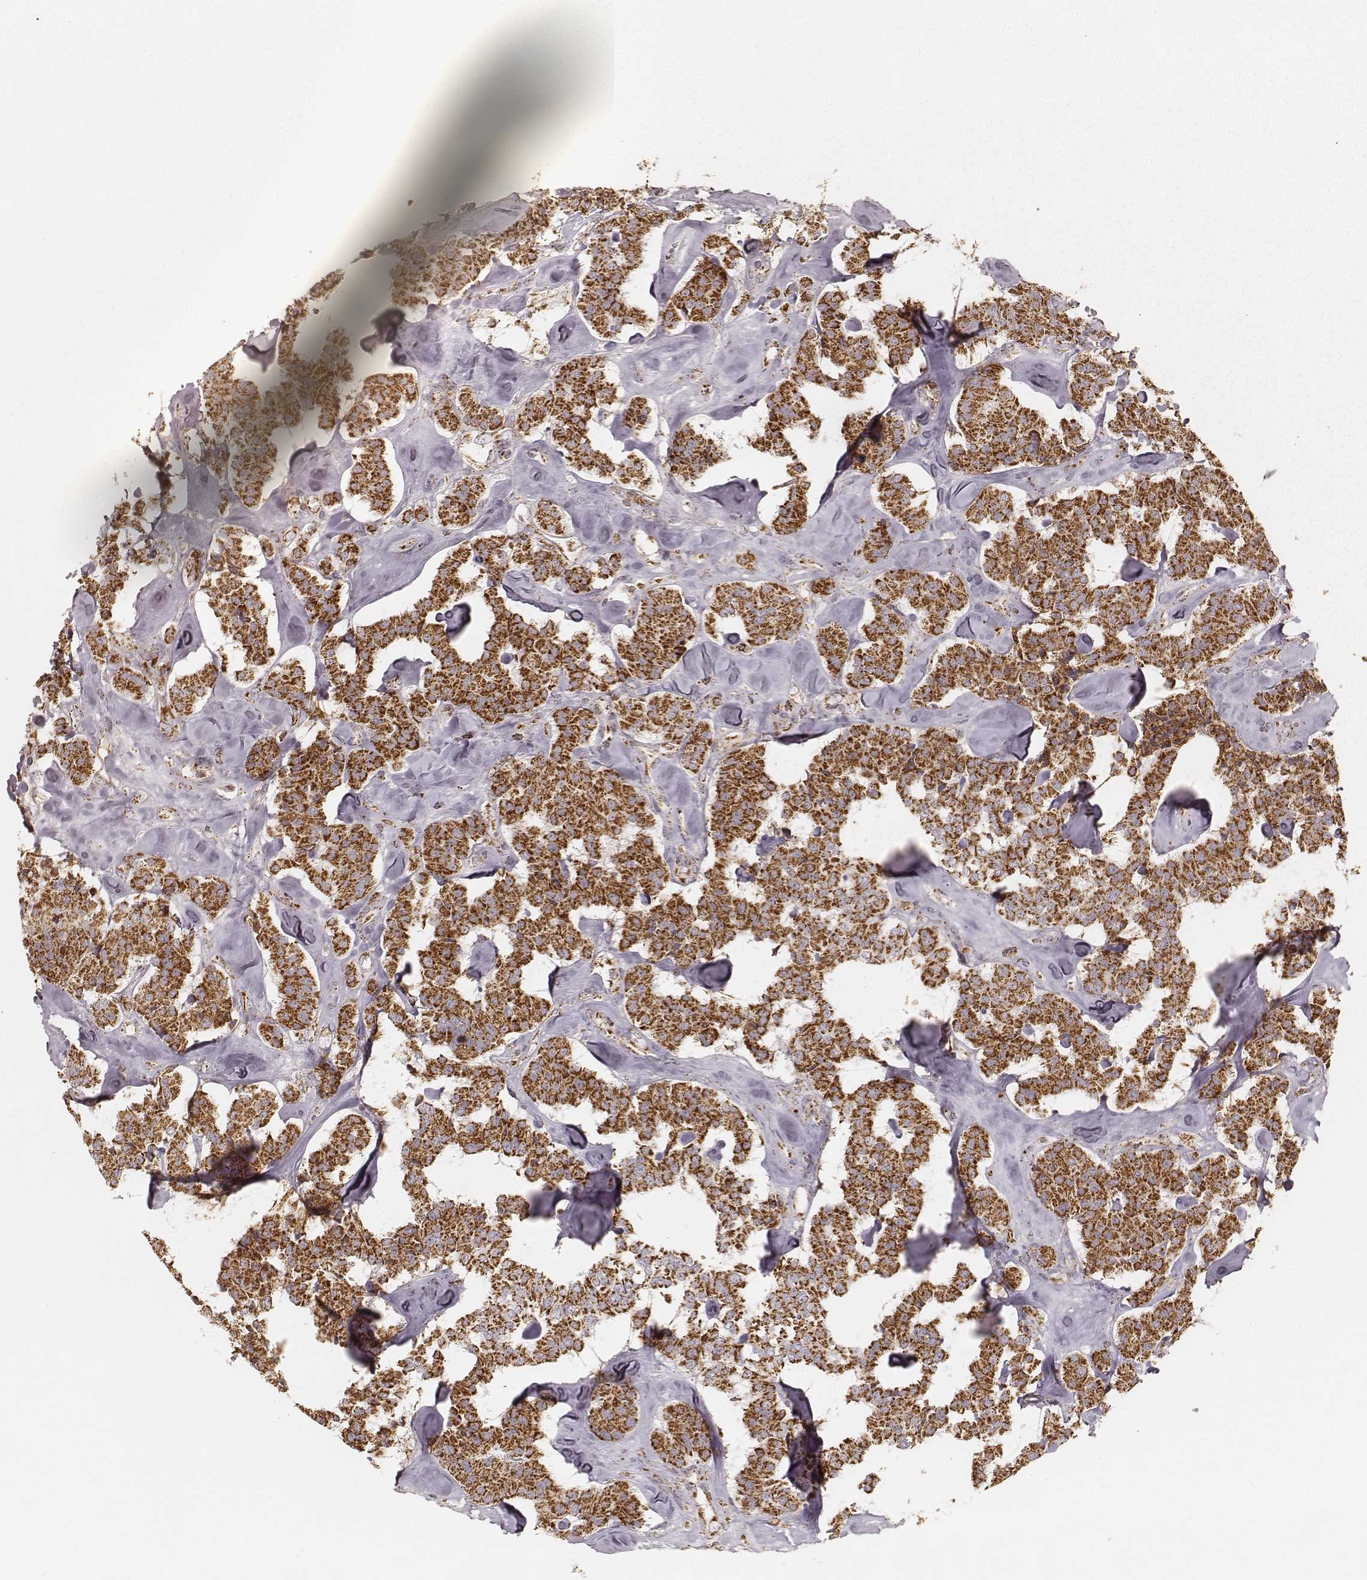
{"staining": {"intensity": "strong", "quantity": ">75%", "location": "cytoplasmic/membranous"}, "tissue": "carcinoid", "cell_type": "Tumor cells", "image_type": "cancer", "snomed": [{"axis": "morphology", "description": "Carcinoid, malignant, NOS"}, {"axis": "topography", "description": "Pancreas"}], "caption": "Tumor cells reveal high levels of strong cytoplasmic/membranous positivity in about >75% of cells in human carcinoid (malignant).", "gene": "CS", "patient": {"sex": "male", "age": 41}}